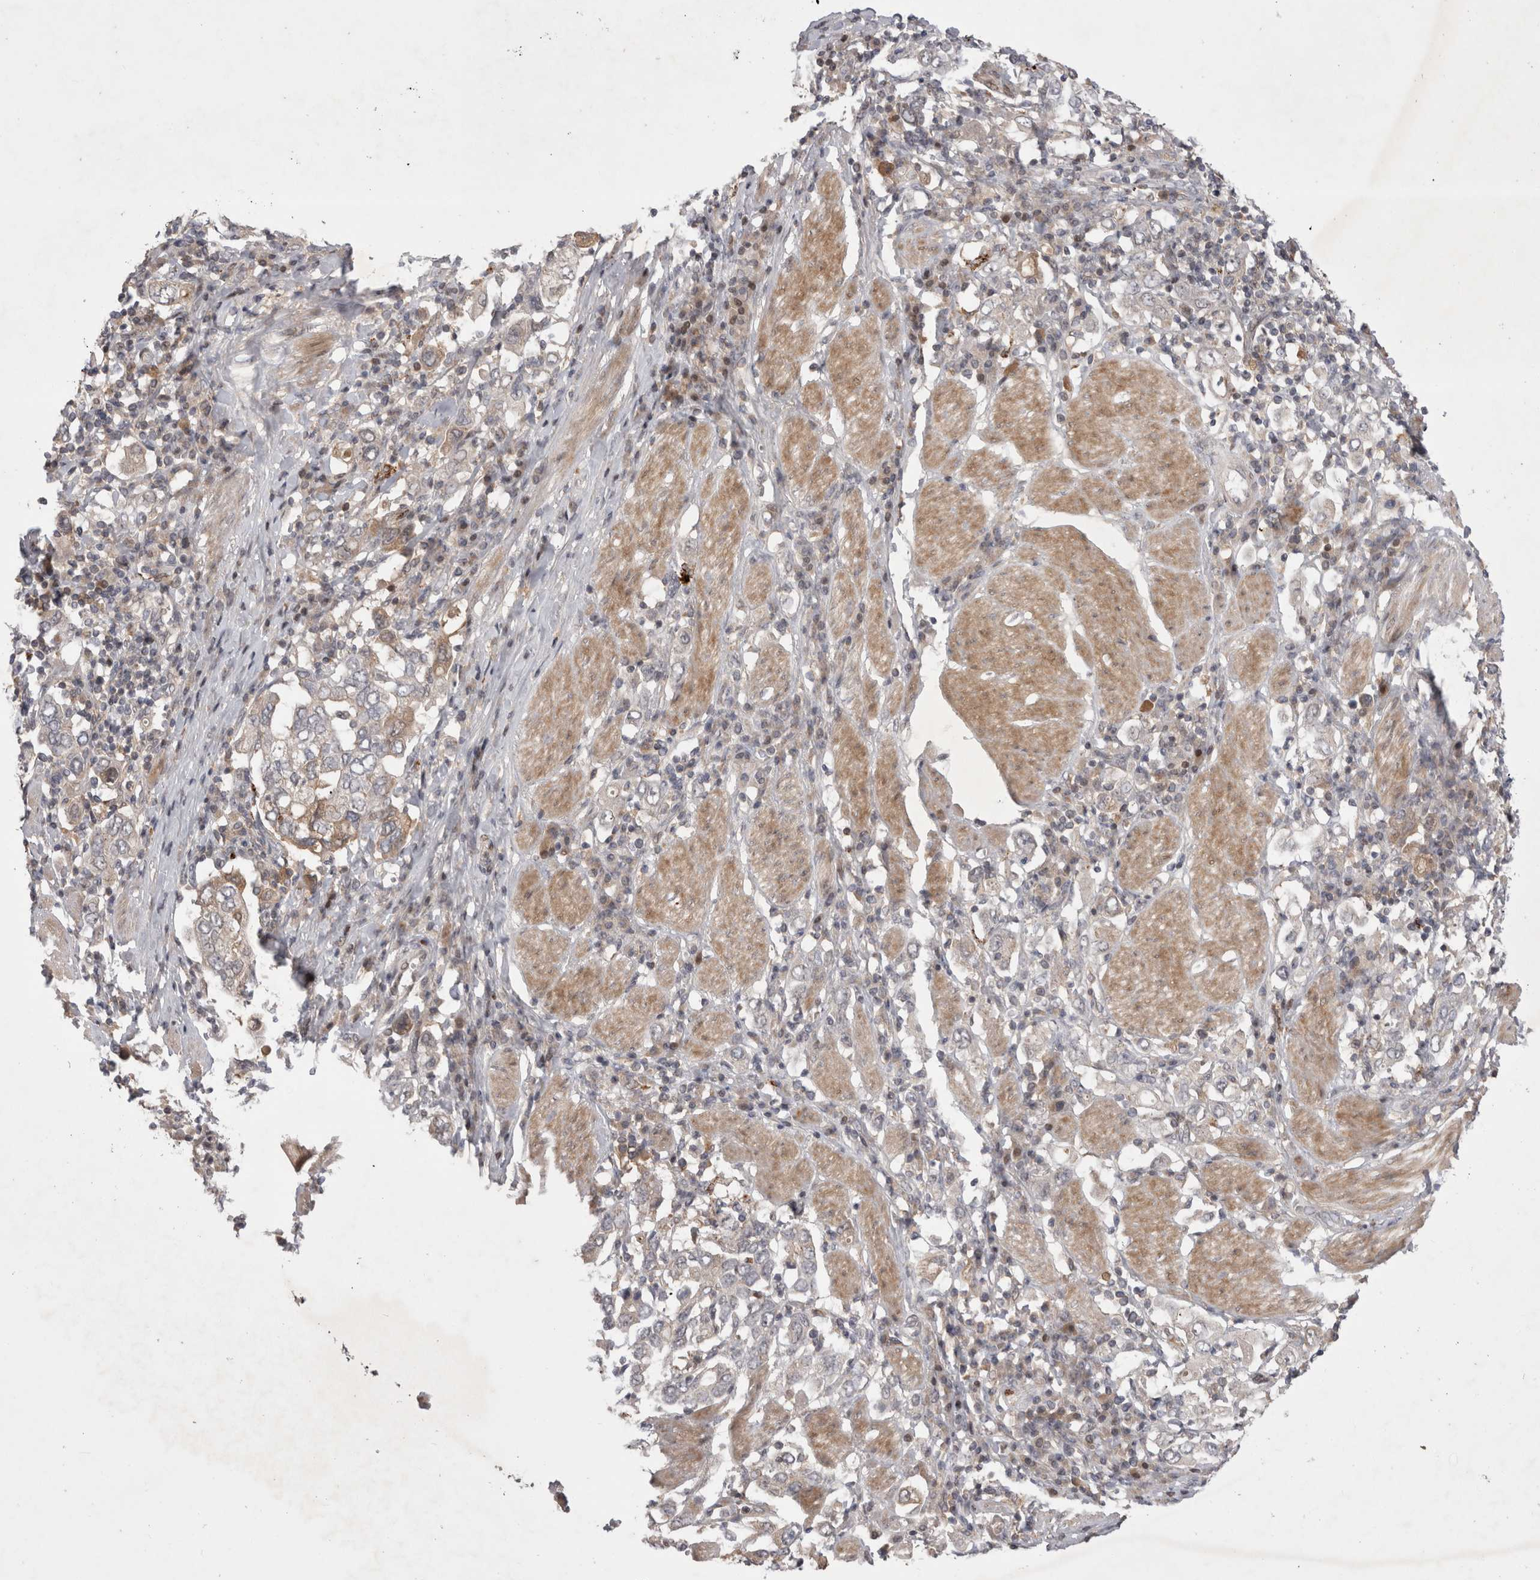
{"staining": {"intensity": "weak", "quantity": "<25%", "location": "cytoplasmic/membranous"}, "tissue": "stomach cancer", "cell_type": "Tumor cells", "image_type": "cancer", "snomed": [{"axis": "morphology", "description": "Adenocarcinoma, NOS"}, {"axis": "topography", "description": "Stomach, upper"}], "caption": "A micrograph of stomach cancer stained for a protein exhibits no brown staining in tumor cells. (IHC, brightfield microscopy, high magnification).", "gene": "PLEKHM1", "patient": {"sex": "male", "age": 62}}